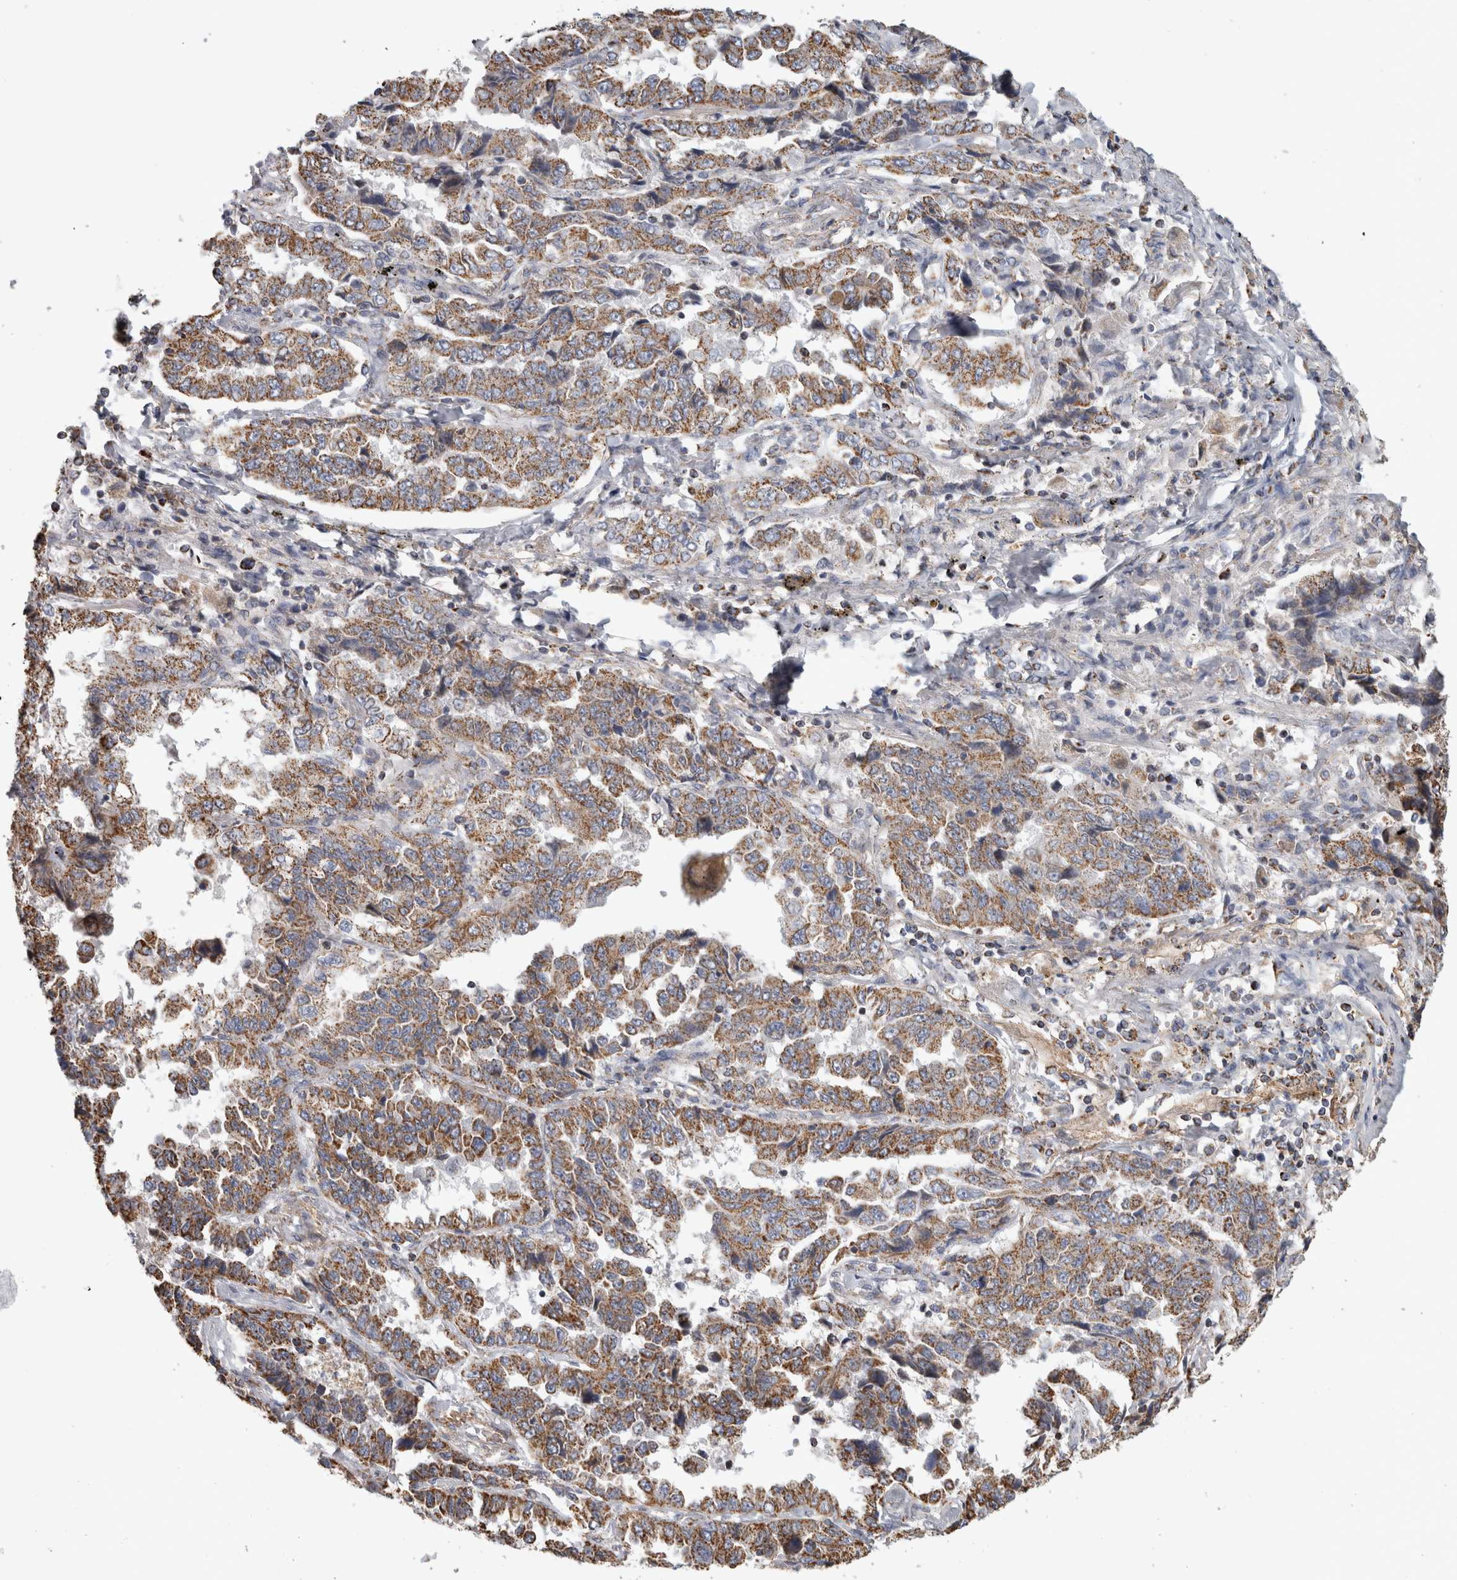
{"staining": {"intensity": "moderate", "quantity": ">75%", "location": "cytoplasmic/membranous"}, "tissue": "lung cancer", "cell_type": "Tumor cells", "image_type": "cancer", "snomed": [{"axis": "morphology", "description": "Adenocarcinoma, NOS"}, {"axis": "topography", "description": "Lung"}], "caption": "IHC of human adenocarcinoma (lung) demonstrates medium levels of moderate cytoplasmic/membranous positivity in about >75% of tumor cells.", "gene": "ST8SIA1", "patient": {"sex": "female", "age": 51}}